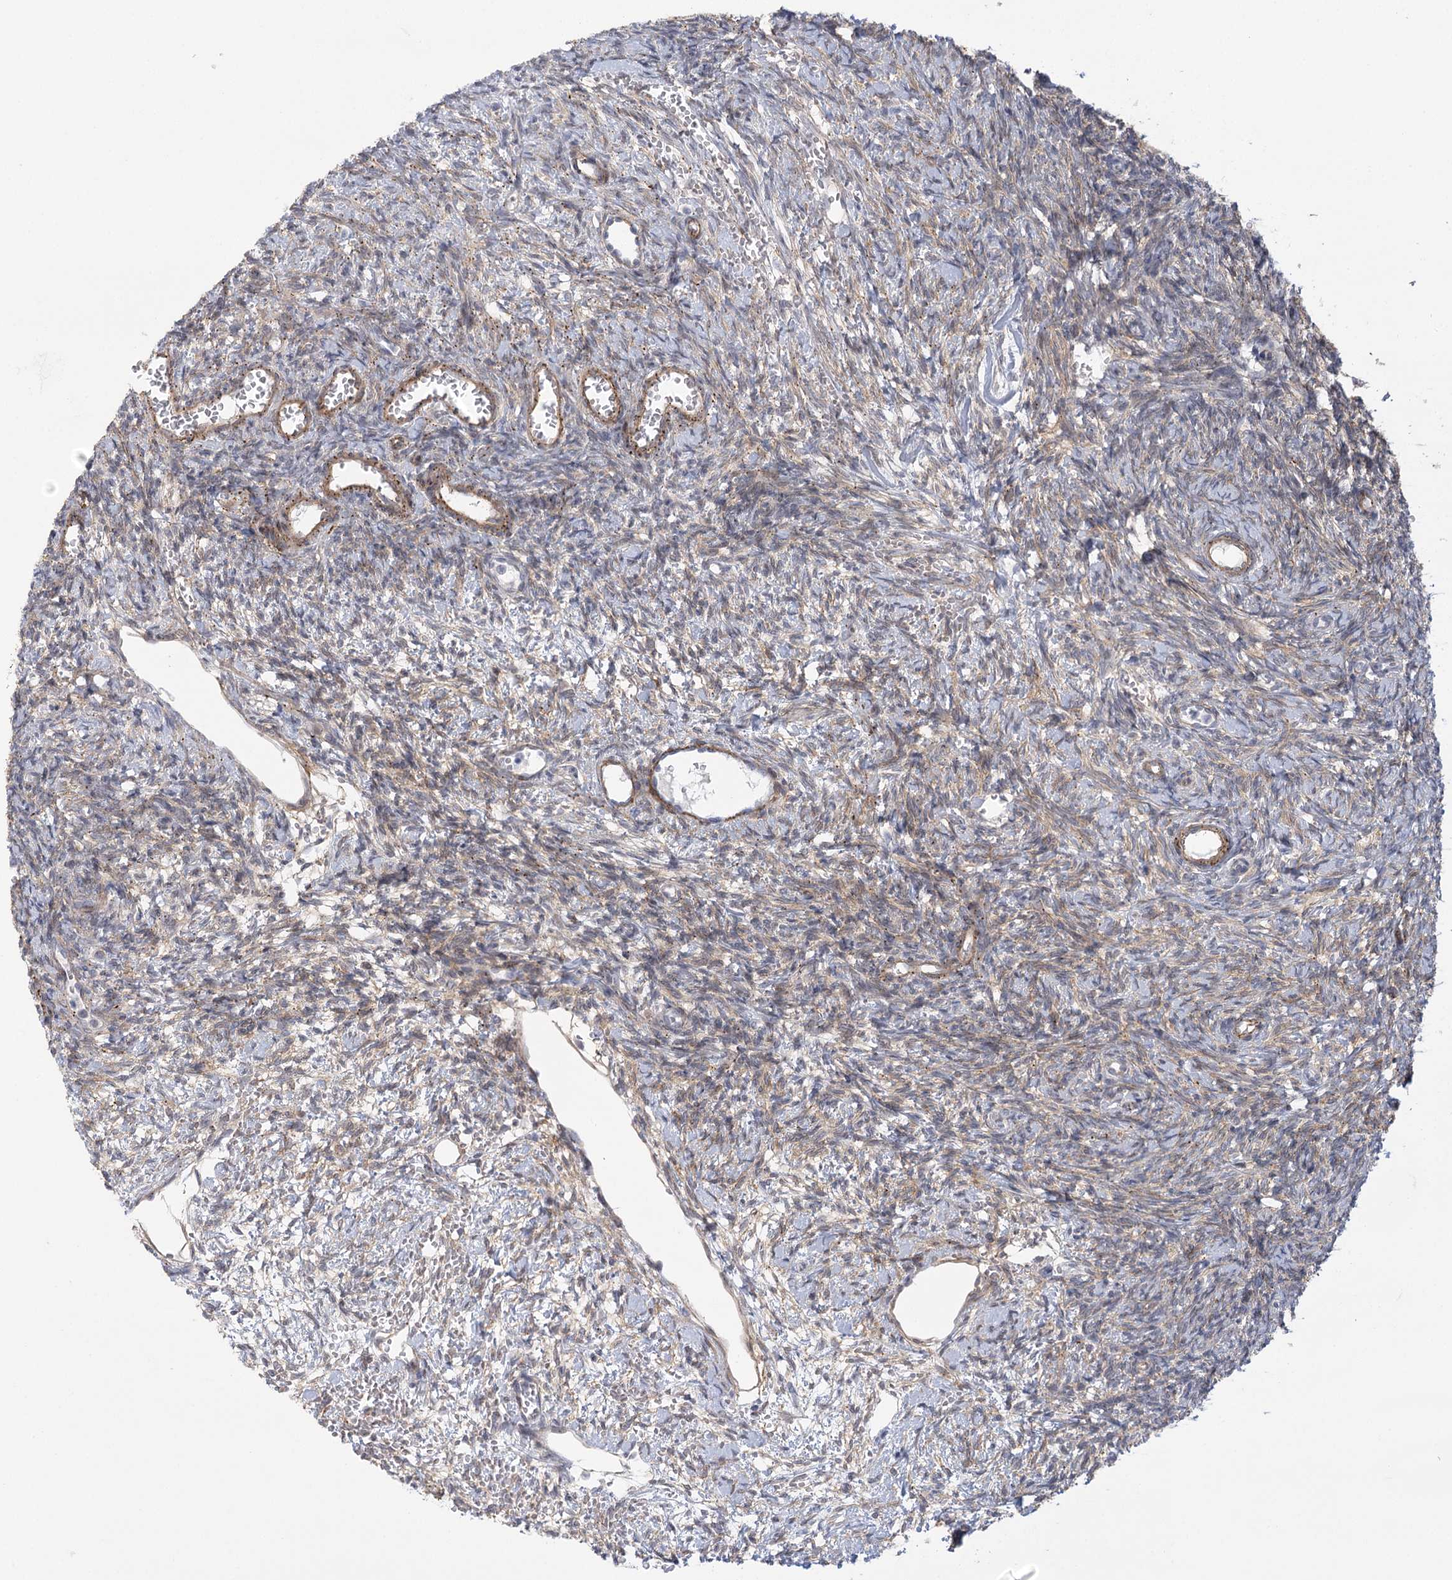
{"staining": {"intensity": "weak", "quantity": "25%-75%", "location": "cytoplasmic/membranous"}, "tissue": "ovary", "cell_type": "Ovarian stroma cells", "image_type": "normal", "snomed": [{"axis": "morphology", "description": "Normal tissue, NOS"}, {"axis": "topography", "description": "Ovary"}], "caption": "DAB (3,3'-diaminobenzidine) immunohistochemical staining of normal human ovary displays weak cytoplasmic/membranous protein staining in about 25%-75% of ovarian stroma cells.", "gene": "AMTN", "patient": {"sex": "female", "age": 39}}